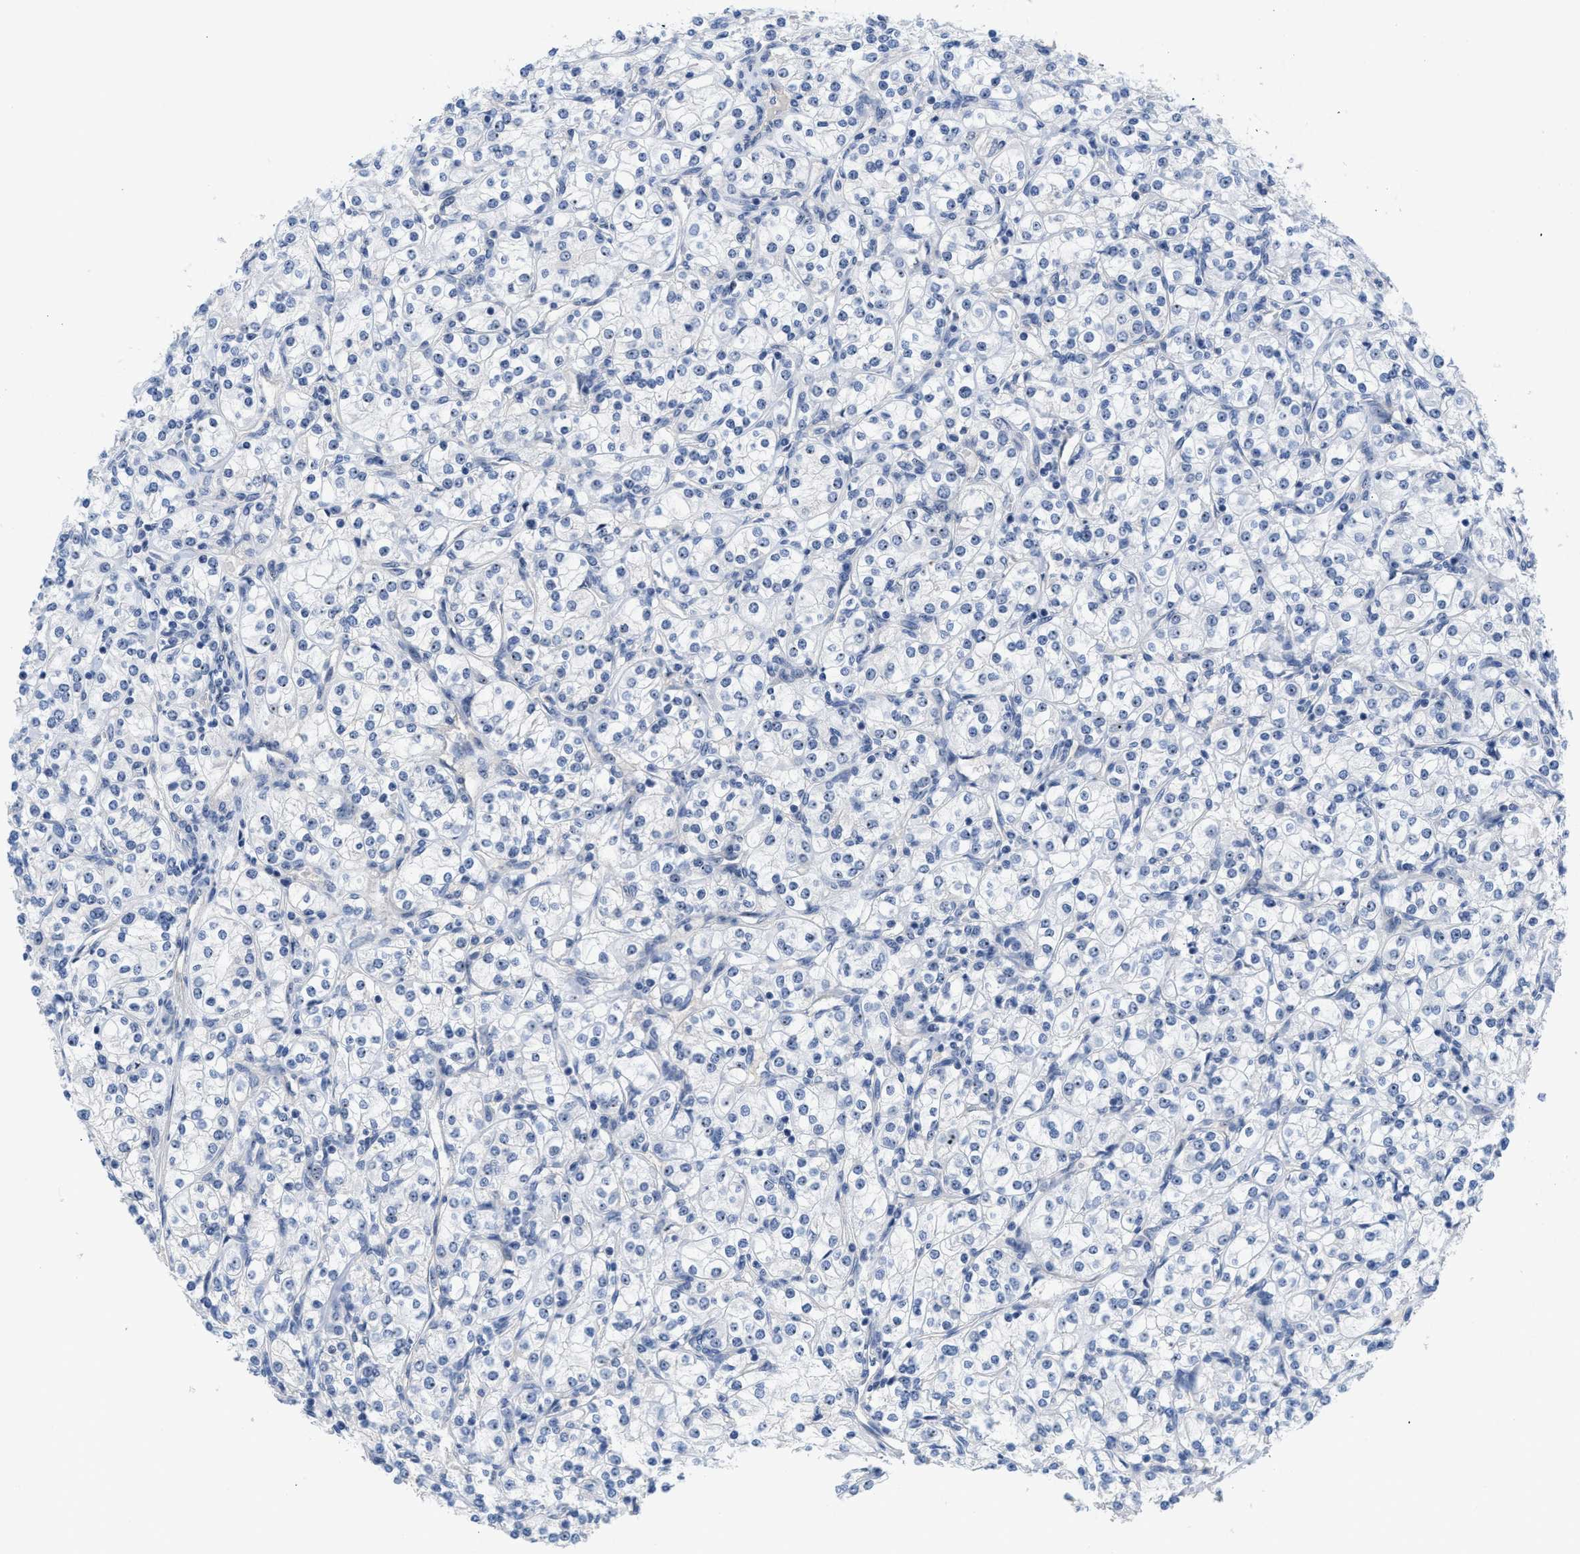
{"staining": {"intensity": "weak", "quantity": "25%-75%", "location": "nuclear"}, "tissue": "renal cancer", "cell_type": "Tumor cells", "image_type": "cancer", "snomed": [{"axis": "morphology", "description": "Adenocarcinoma, NOS"}, {"axis": "topography", "description": "Kidney"}], "caption": "The image demonstrates a brown stain indicating the presence of a protein in the nuclear of tumor cells in adenocarcinoma (renal).", "gene": "NOP58", "patient": {"sex": "male", "age": 77}}